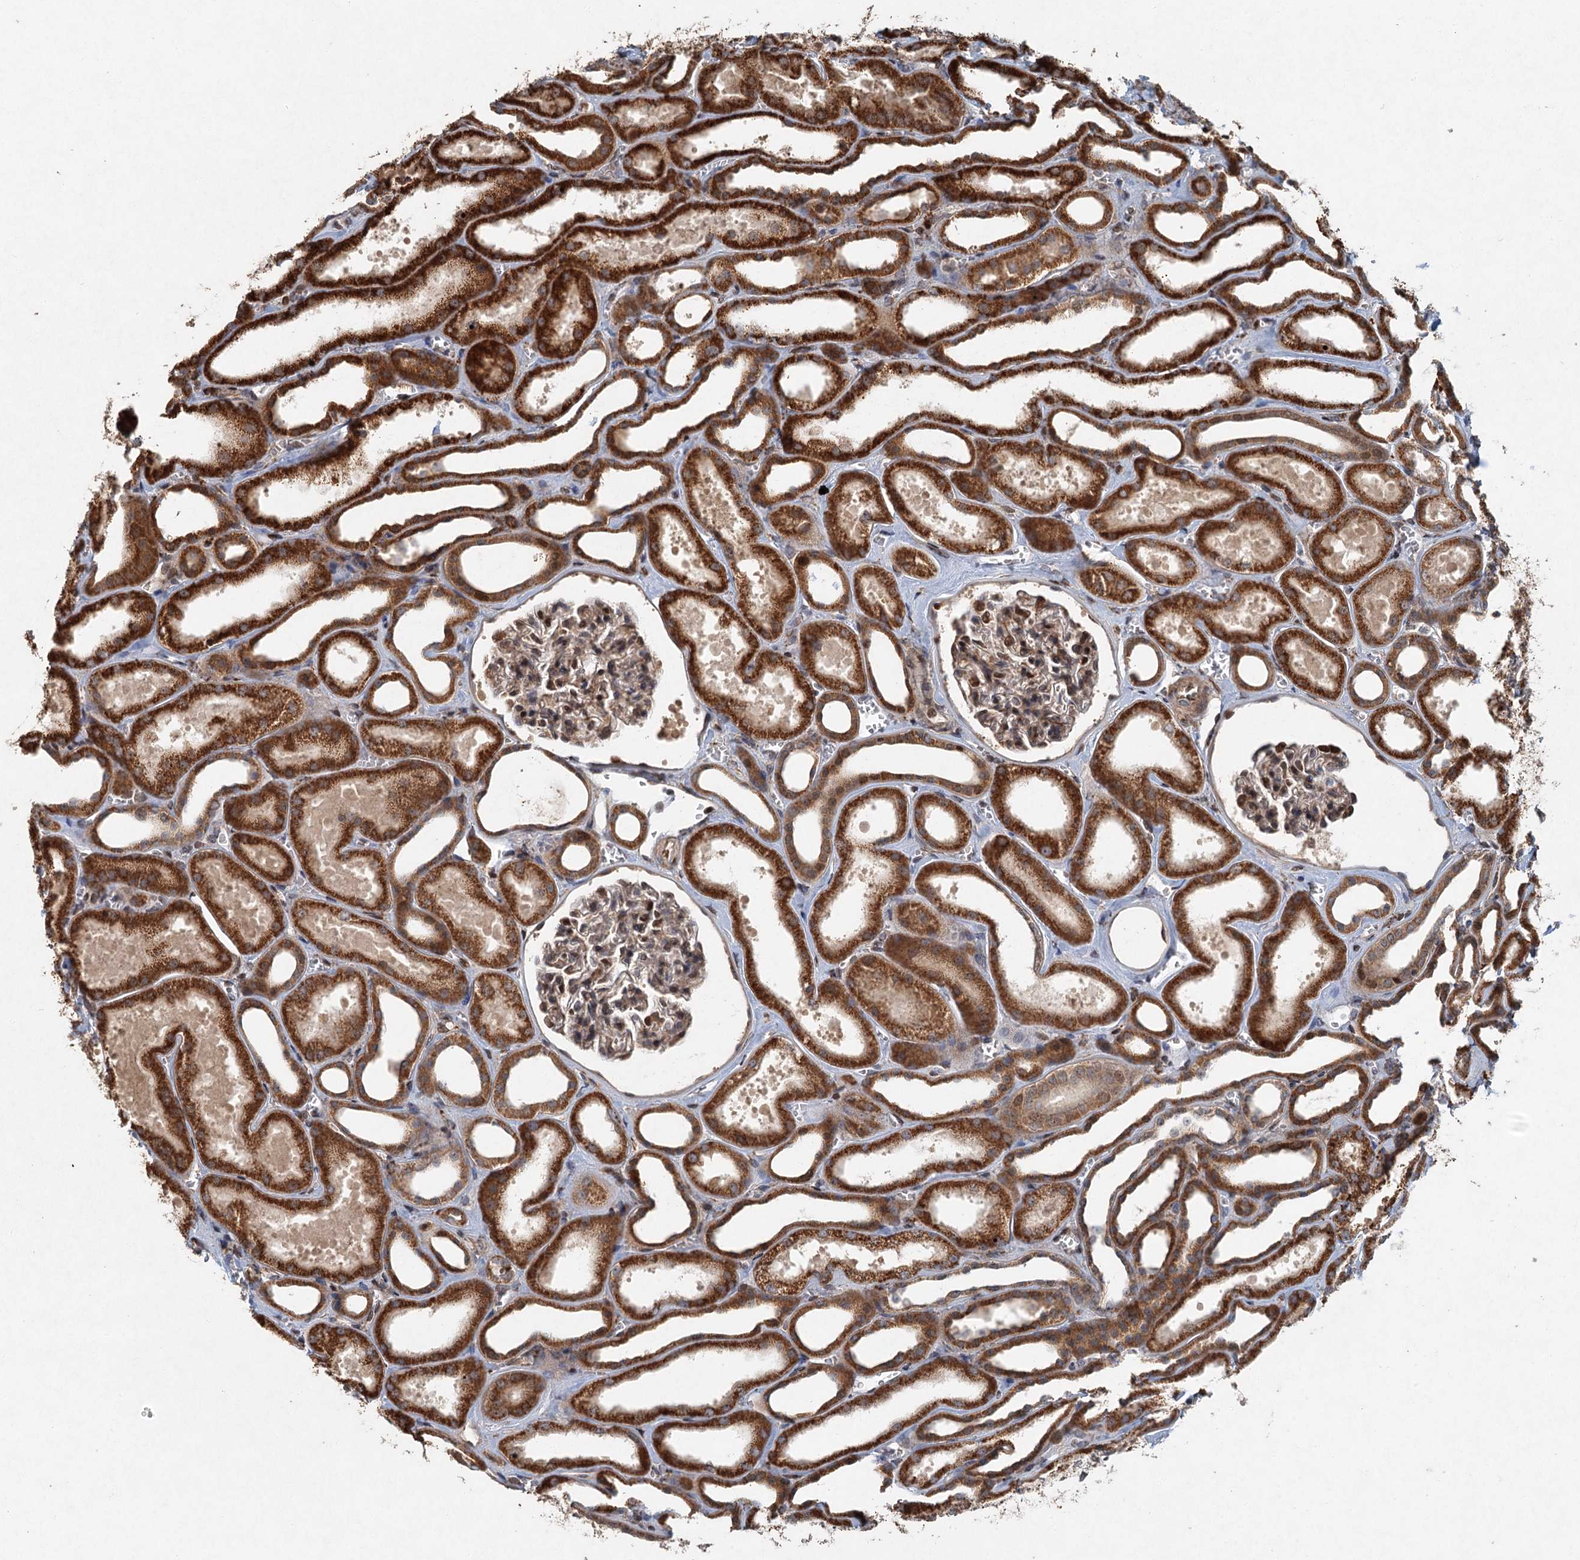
{"staining": {"intensity": "moderate", "quantity": "25%-75%", "location": "cytoplasmic/membranous,nuclear"}, "tissue": "kidney", "cell_type": "Cells in glomeruli", "image_type": "normal", "snomed": [{"axis": "morphology", "description": "Normal tissue, NOS"}, {"axis": "morphology", "description": "Adenocarcinoma, NOS"}, {"axis": "topography", "description": "Kidney"}], "caption": "Normal kidney was stained to show a protein in brown. There is medium levels of moderate cytoplasmic/membranous,nuclear expression in about 25%-75% of cells in glomeruli. Using DAB (3,3'-diaminobenzidine) (brown) and hematoxylin (blue) stains, captured at high magnification using brightfield microscopy.", "gene": "SRPX2", "patient": {"sex": "female", "age": 68}}